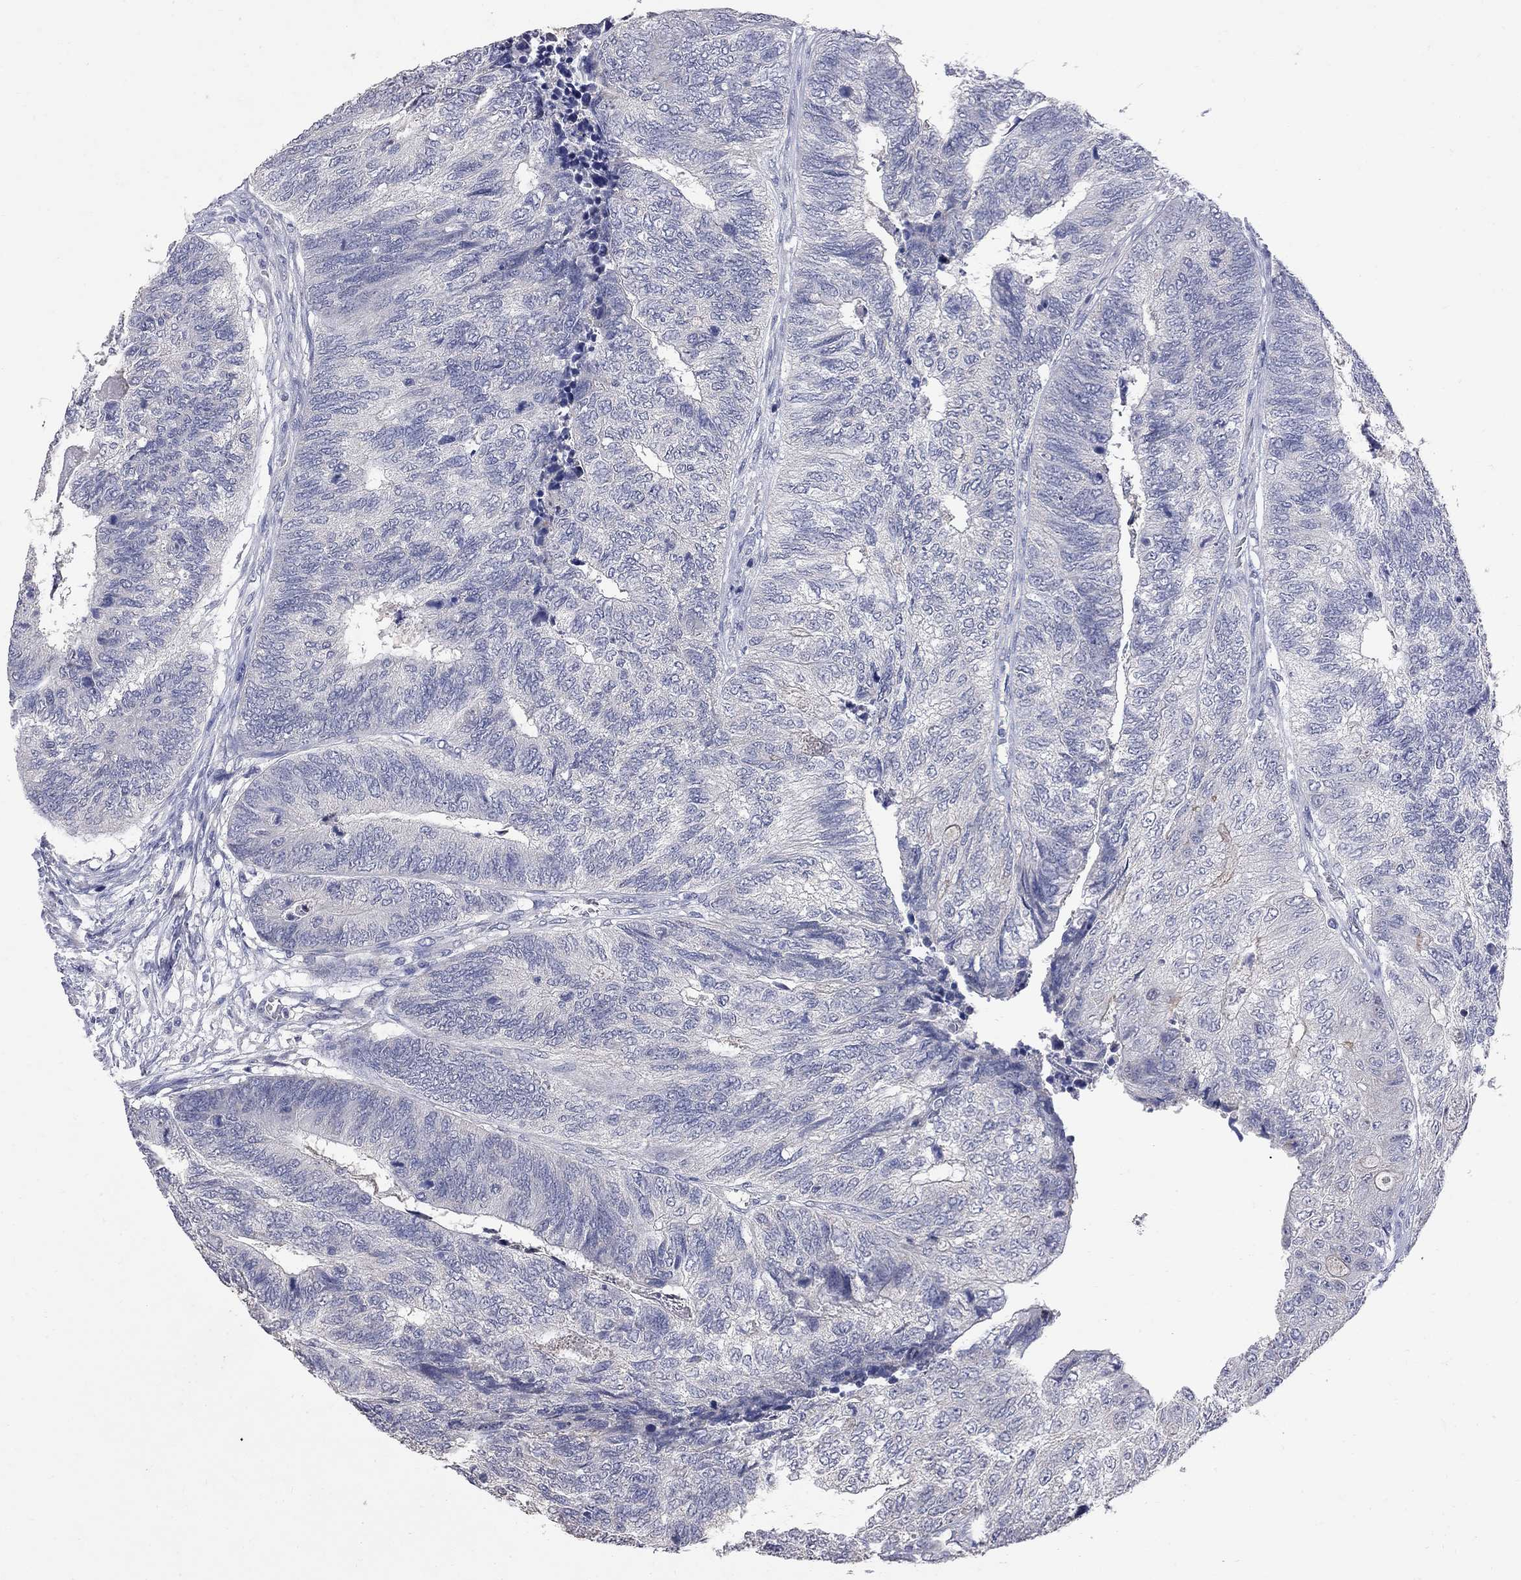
{"staining": {"intensity": "negative", "quantity": "none", "location": "none"}, "tissue": "colorectal cancer", "cell_type": "Tumor cells", "image_type": "cancer", "snomed": [{"axis": "morphology", "description": "Adenocarcinoma, NOS"}, {"axis": "topography", "description": "Colon"}], "caption": "High power microscopy micrograph of an IHC photomicrograph of colorectal adenocarcinoma, revealing no significant staining in tumor cells.", "gene": "NOS2", "patient": {"sex": "female", "age": 67}}